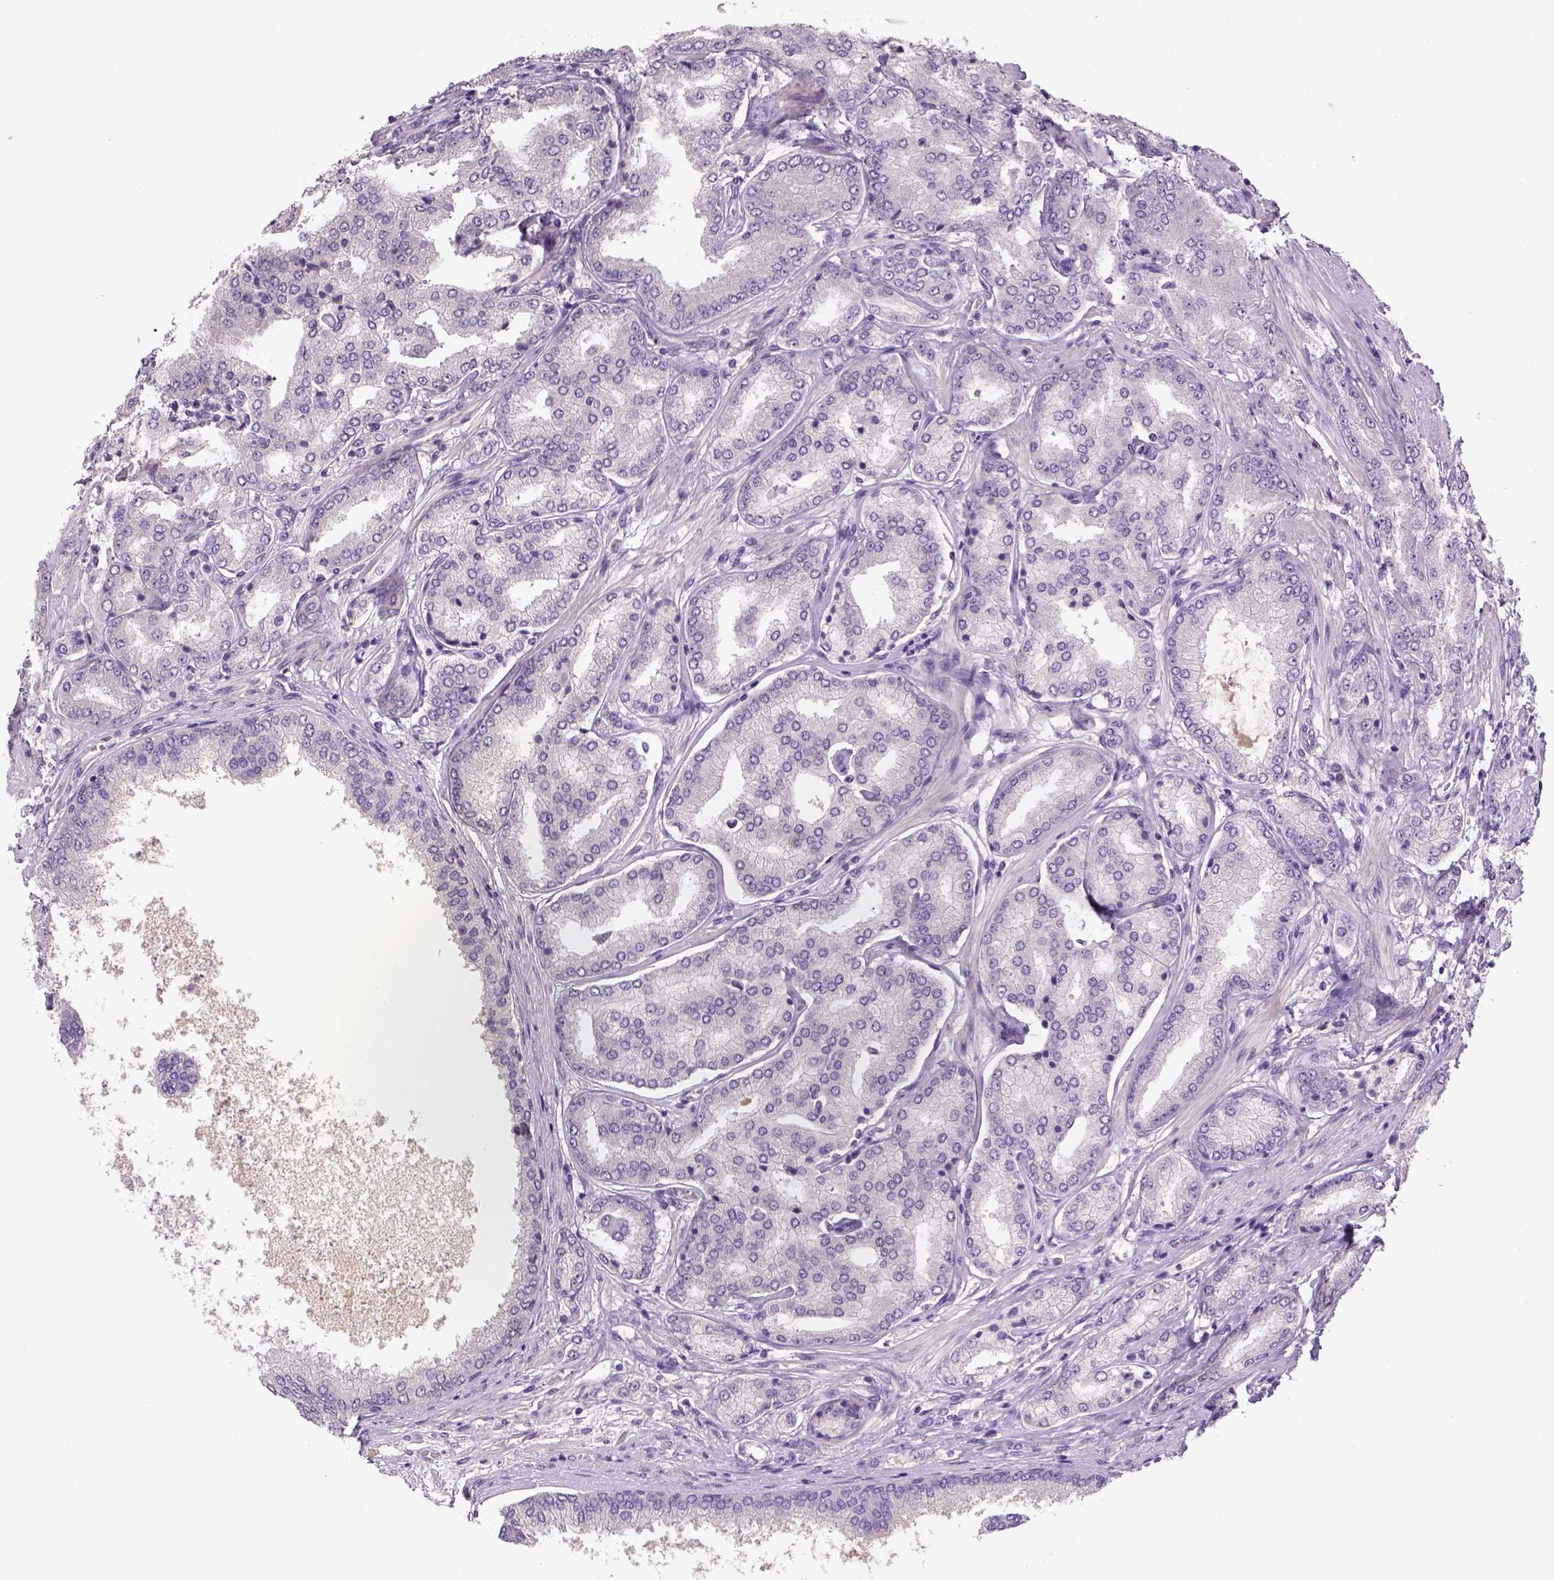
{"staining": {"intensity": "negative", "quantity": "none", "location": "none"}, "tissue": "prostate cancer", "cell_type": "Tumor cells", "image_type": "cancer", "snomed": [{"axis": "morphology", "description": "Adenocarcinoma, NOS"}, {"axis": "topography", "description": "Prostate"}], "caption": "The photomicrograph demonstrates no significant expression in tumor cells of adenocarcinoma (prostate).", "gene": "NLGN2", "patient": {"sex": "male", "age": 63}}